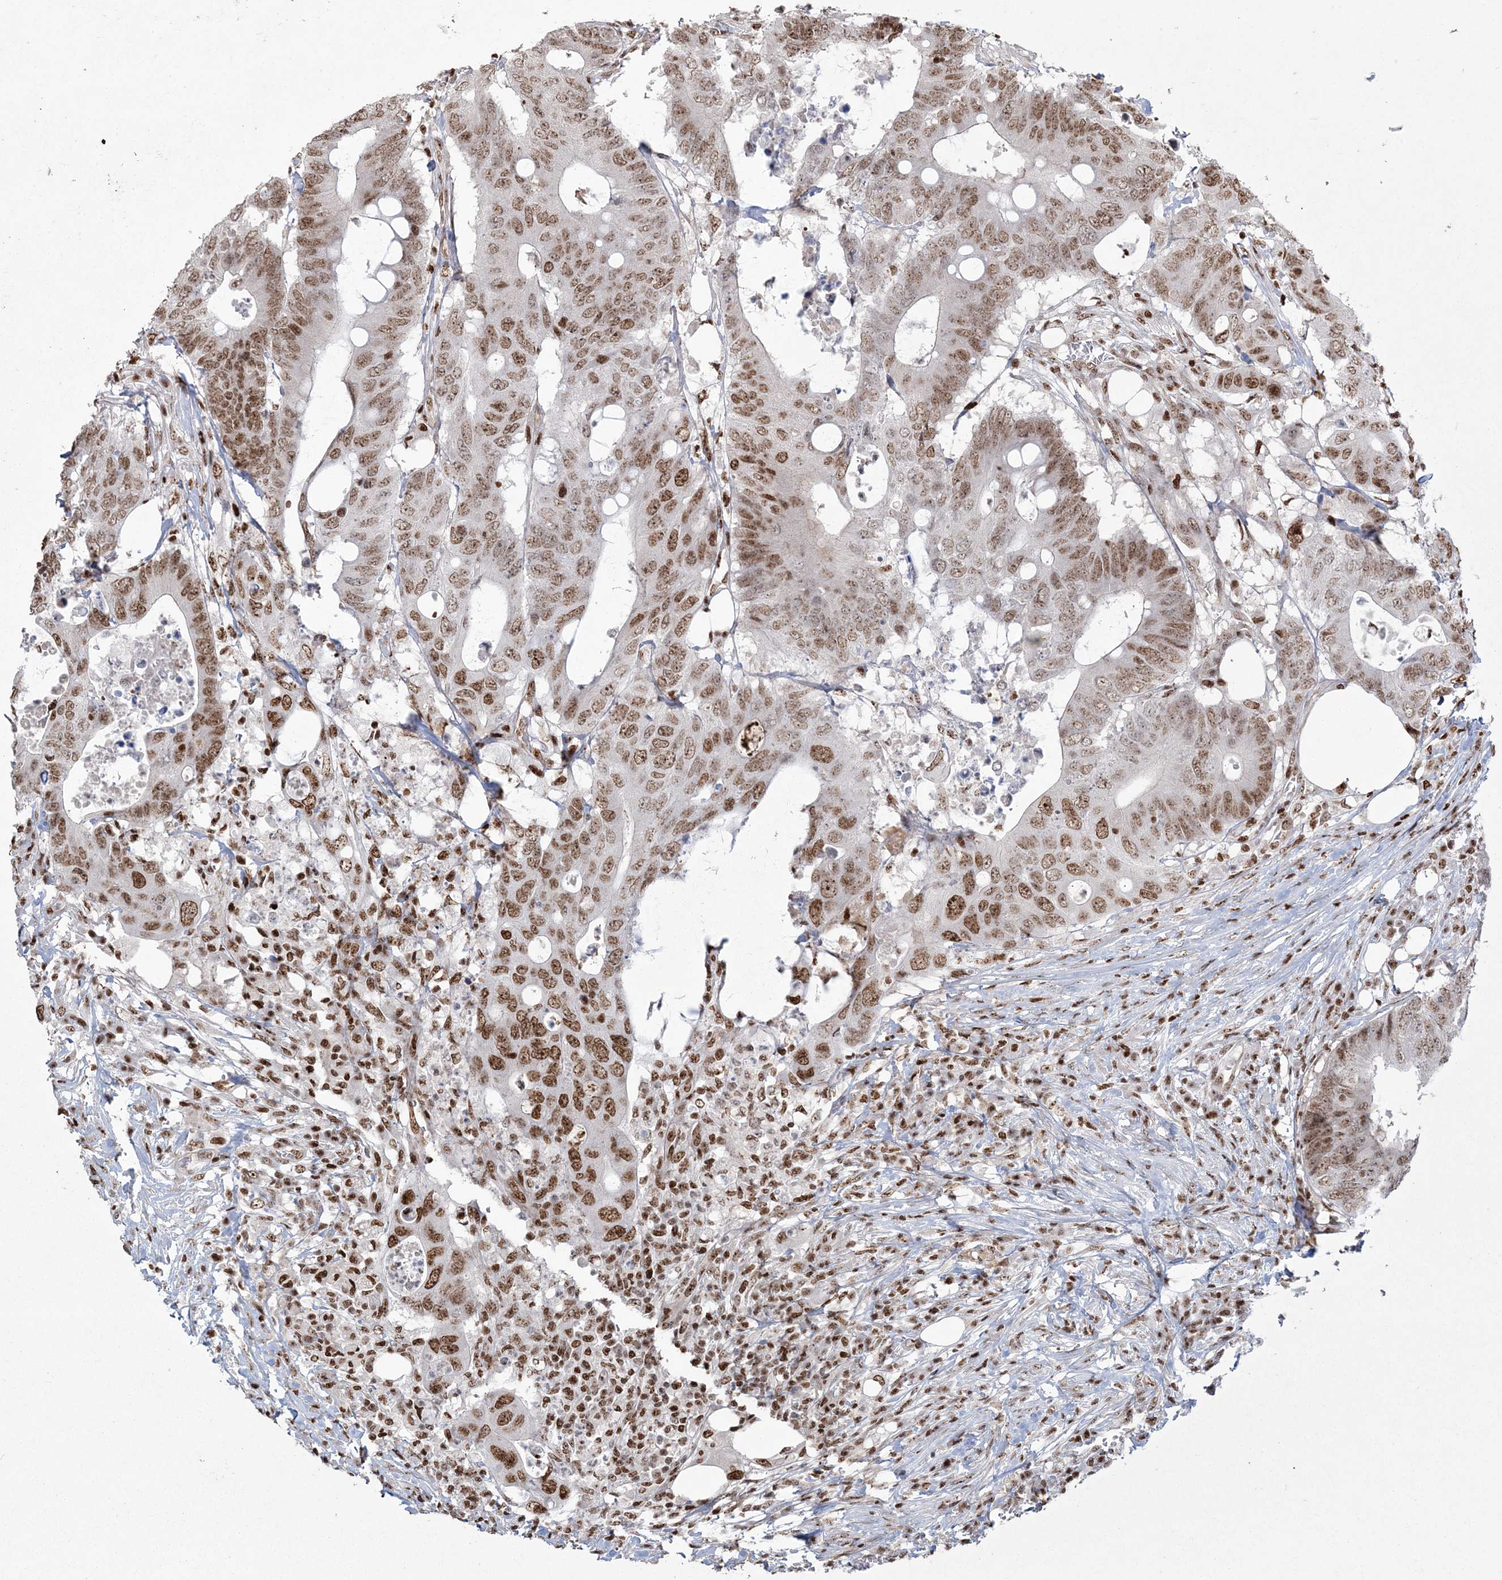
{"staining": {"intensity": "moderate", "quantity": ">75%", "location": "nuclear"}, "tissue": "colorectal cancer", "cell_type": "Tumor cells", "image_type": "cancer", "snomed": [{"axis": "morphology", "description": "Adenocarcinoma, NOS"}, {"axis": "topography", "description": "Colon"}], "caption": "Immunohistochemical staining of human colorectal adenocarcinoma displays medium levels of moderate nuclear expression in approximately >75% of tumor cells. The protein is stained brown, and the nuclei are stained in blue (DAB (3,3'-diaminobenzidine) IHC with brightfield microscopy, high magnification).", "gene": "RBM17", "patient": {"sex": "male", "age": 71}}